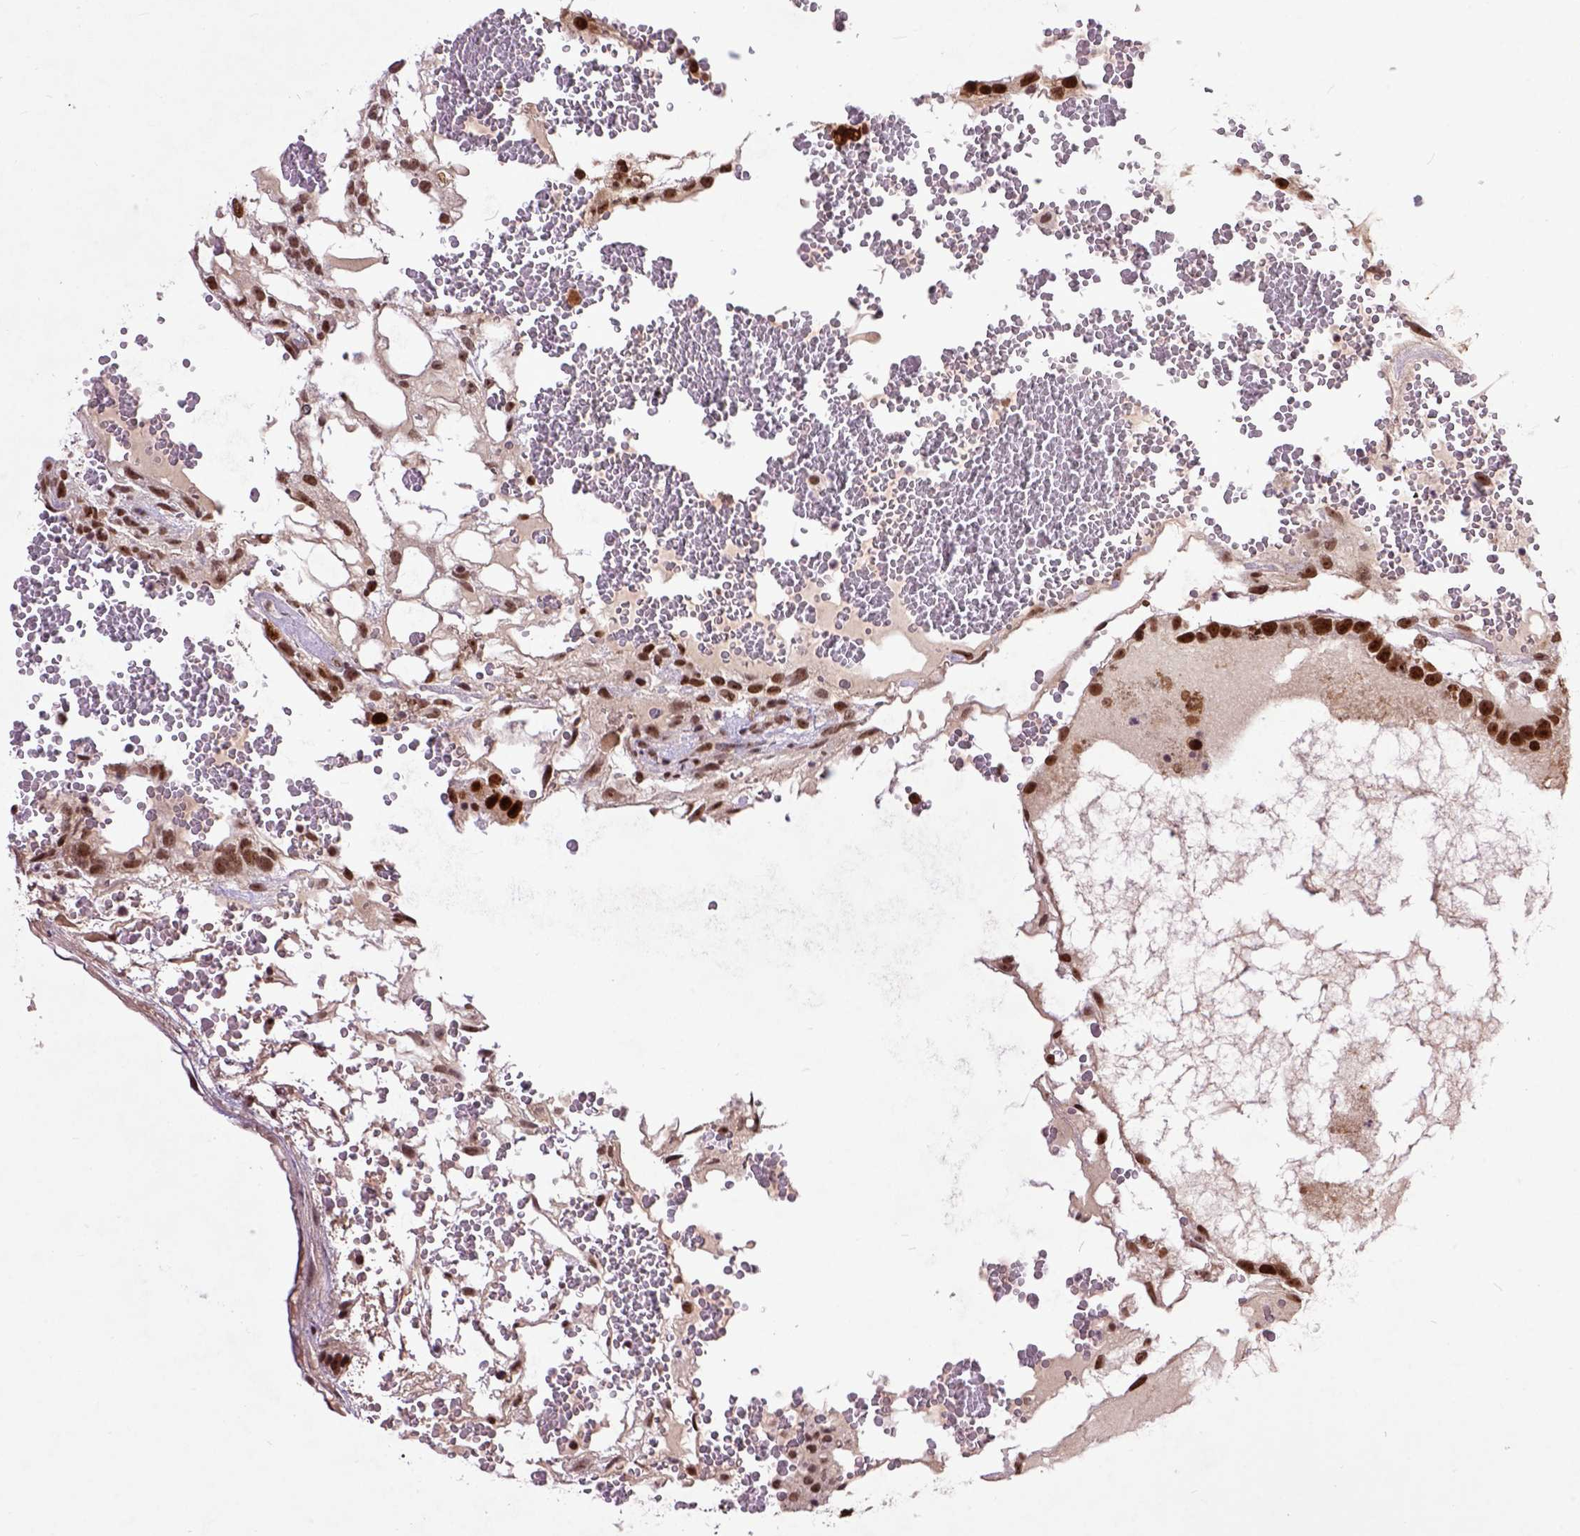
{"staining": {"intensity": "moderate", "quantity": ">75%", "location": "nuclear"}, "tissue": "testis cancer", "cell_type": "Tumor cells", "image_type": "cancer", "snomed": [{"axis": "morphology", "description": "Normal tissue, NOS"}, {"axis": "morphology", "description": "Carcinoma, Embryonal, NOS"}, {"axis": "topography", "description": "Testis"}], "caption": "Testis cancer was stained to show a protein in brown. There is medium levels of moderate nuclear positivity in about >75% of tumor cells.", "gene": "RCC2", "patient": {"sex": "male", "age": 32}}